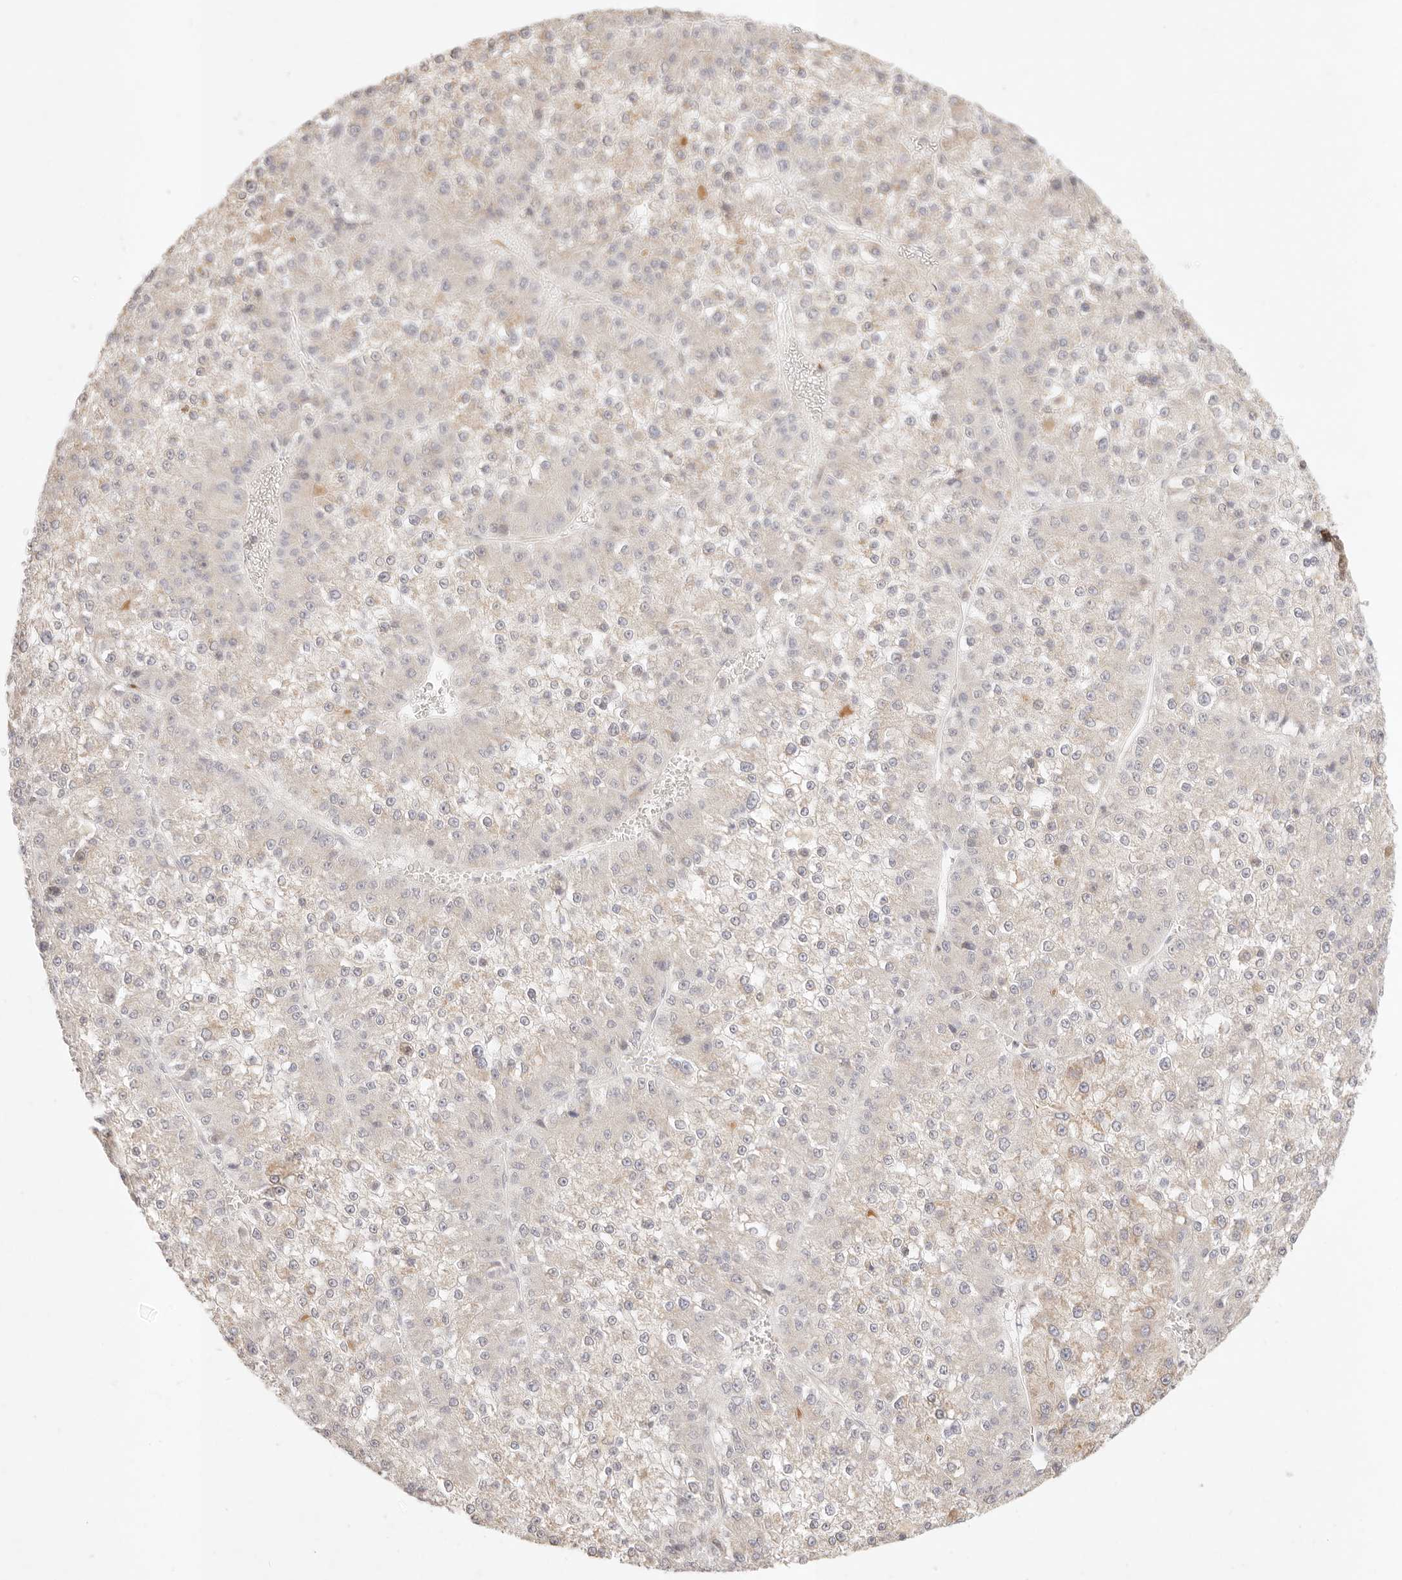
{"staining": {"intensity": "negative", "quantity": "none", "location": "none"}, "tissue": "liver cancer", "cell_type": "Tumor cells", "image_type": "cancer", "snomed": [{"axis": "morphology", "description": "Carcinoma, Hepatocellular, NOS"}, {"axis": "topography", "description": "Liver"}], "caption": "Immunohistochemistry (IHC) micrograph of hepatocellular carcinoma (liver) stained for a protein (brown), which shows no expression in tumor cells.", "gene": "GPR156", "patient": {"sex": "female", "age": 73}}